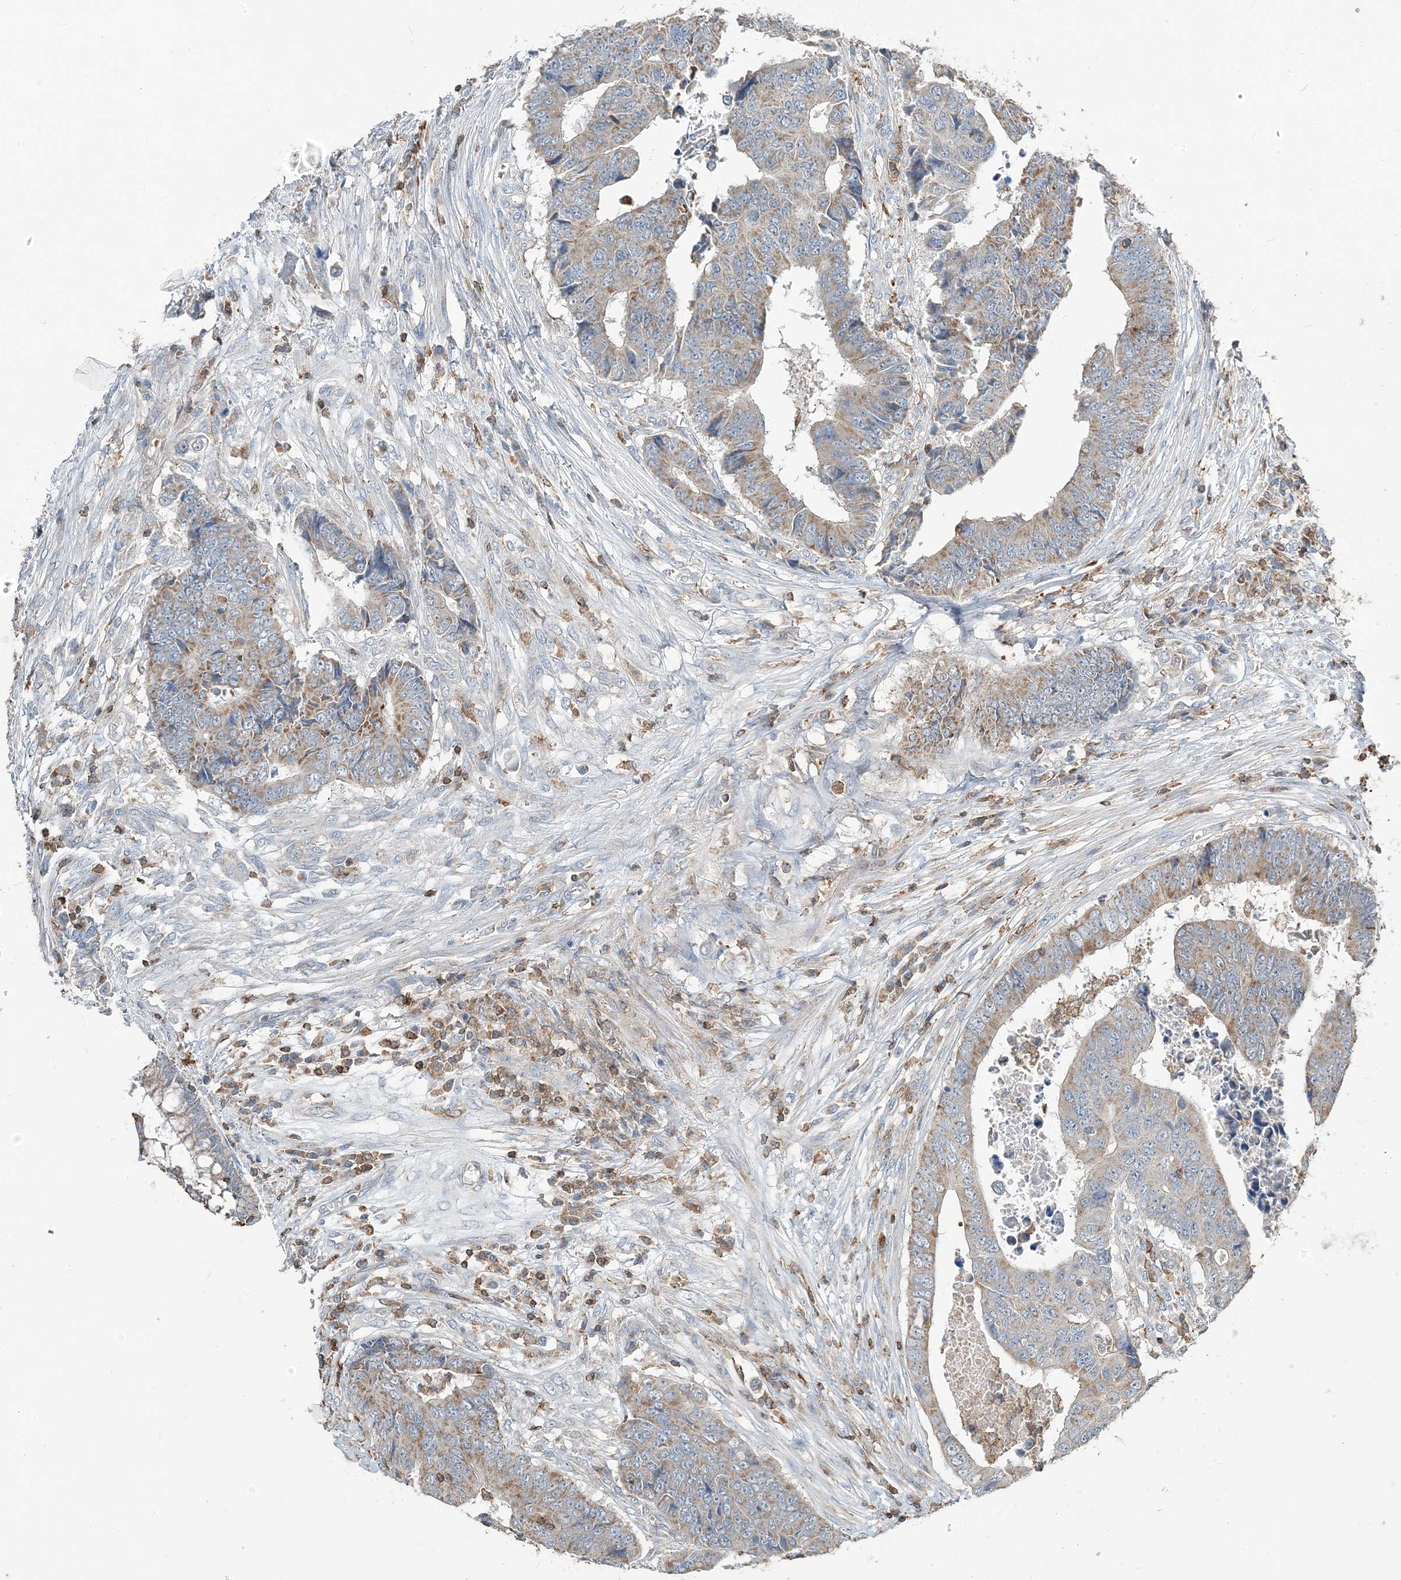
{"staining": {"intensity": "moderate", "quantity": ">75%", "location": "cytoplasmic/membranous"}, "tissue": "colorectal cancer", "cell_type": "Tumor cells", "image_type": "cancer", "snomed": [{"axis": "morphology", "description": "Adenocarcinoma, NOS"}, {"axis": "topography", "description": "Rectum"}], "caption": "Immunohistochemical staining of adenocarcinoma (colorectal) shows medium levels of moderate cytoplasmic/membranous protein staining in about >75% of tumor cells. The protein is stained brown, and the nuclei are stained in blue (DAB IHC with brightfield microscopy, high magnification).", "gene": "TMLHE", "patient": {"sex": "male", "age": 84}}